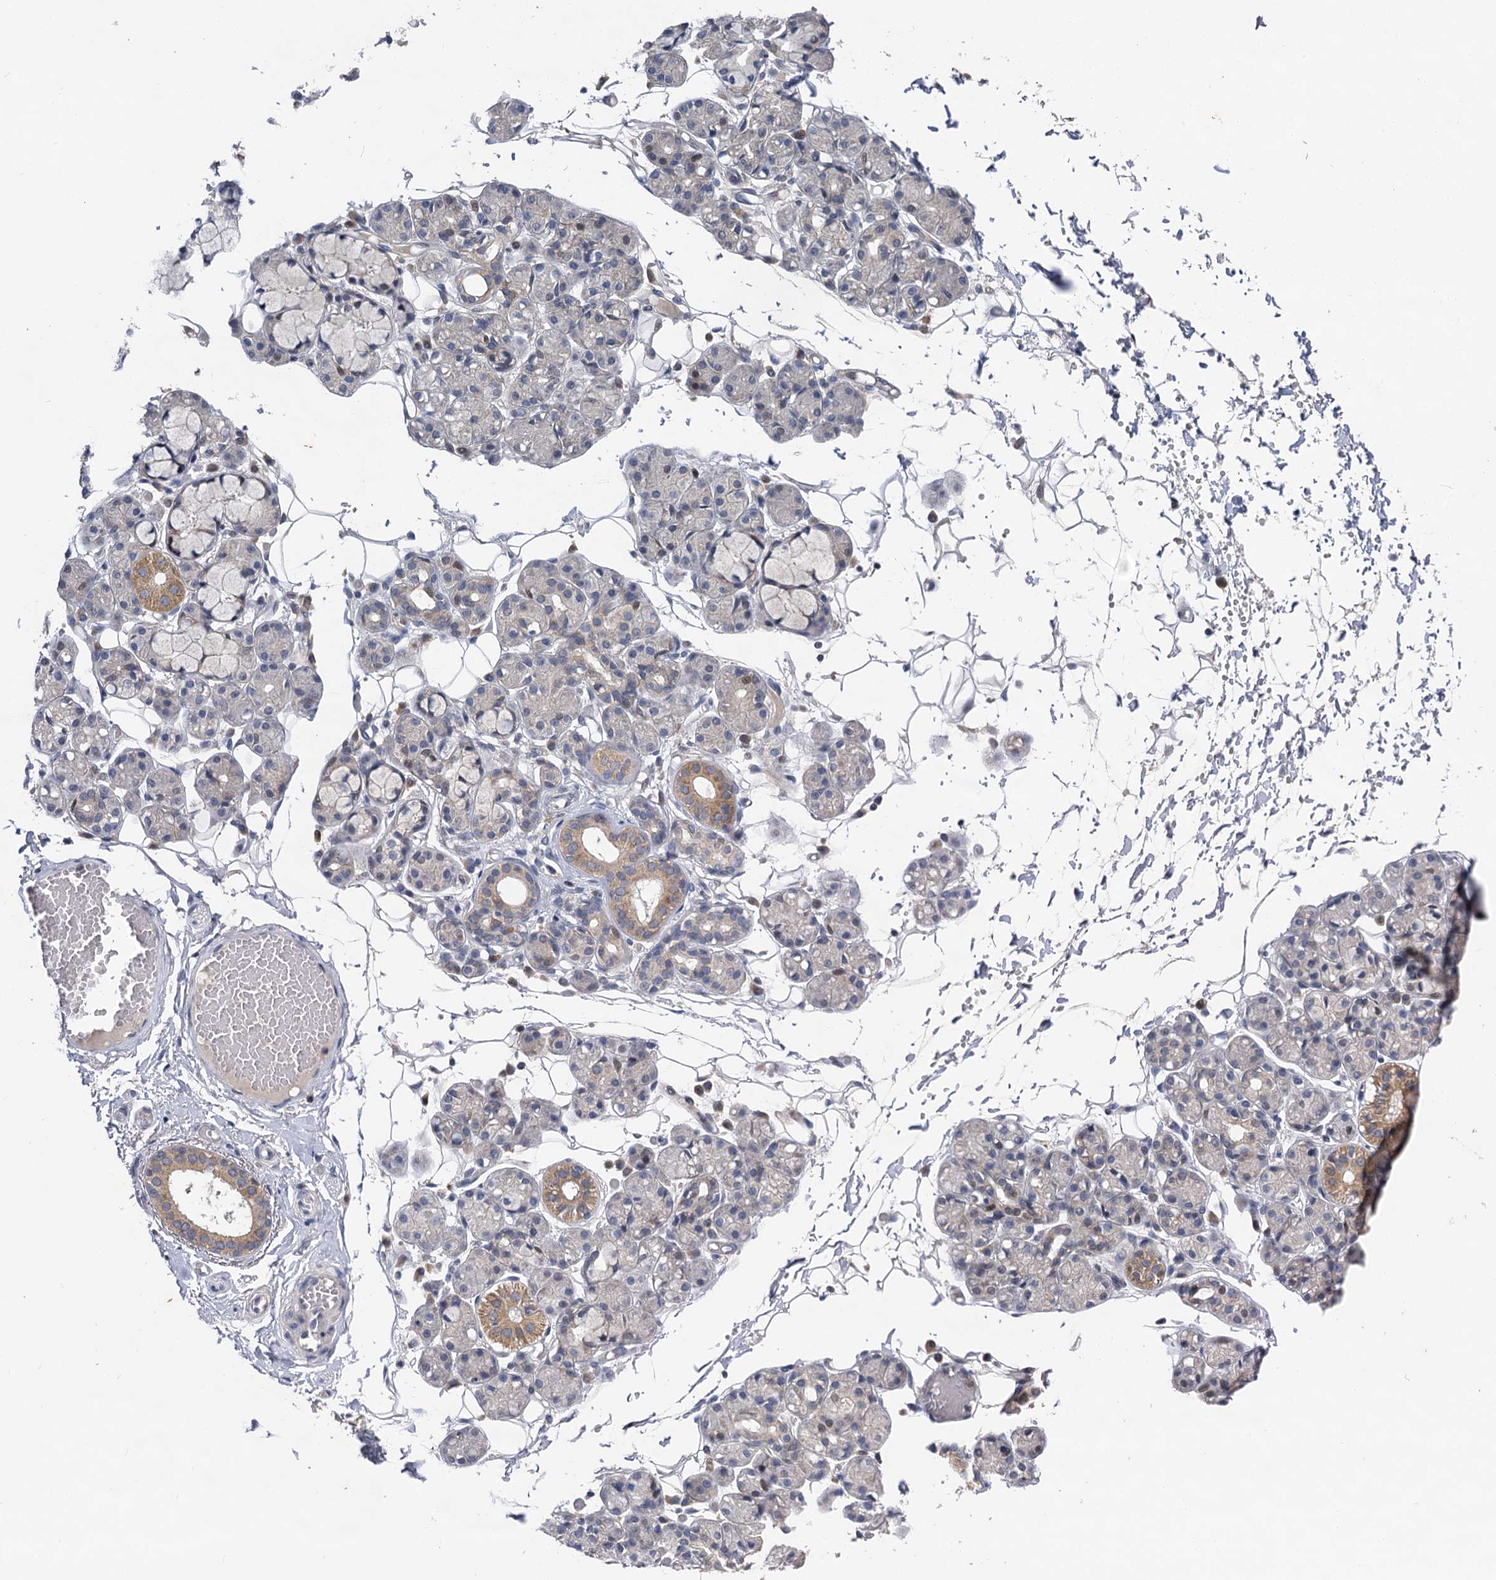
{"staining": {"intensity": "moderate", "quantity": "<25%", "location": "cytoplasmic/membranous"}, "tissue": "salivary gland", "cell_type": "Glandular cells", "image_type": "normal", "snomed": [{"axis": "morphology", "description": "Normal tissue, NOS"}, {"axis": "topography", "description": "Salivary gland"}], "caption": "A photomicrograph showing moderate cytoplasmic/membranous expression in approximately <25% of glandular cells in unremarkable salivary gland, as visualized by brown immunohistochemical staining.", "gene": "TMEM39A", "patient": {"sex": "male", "age": 63}}